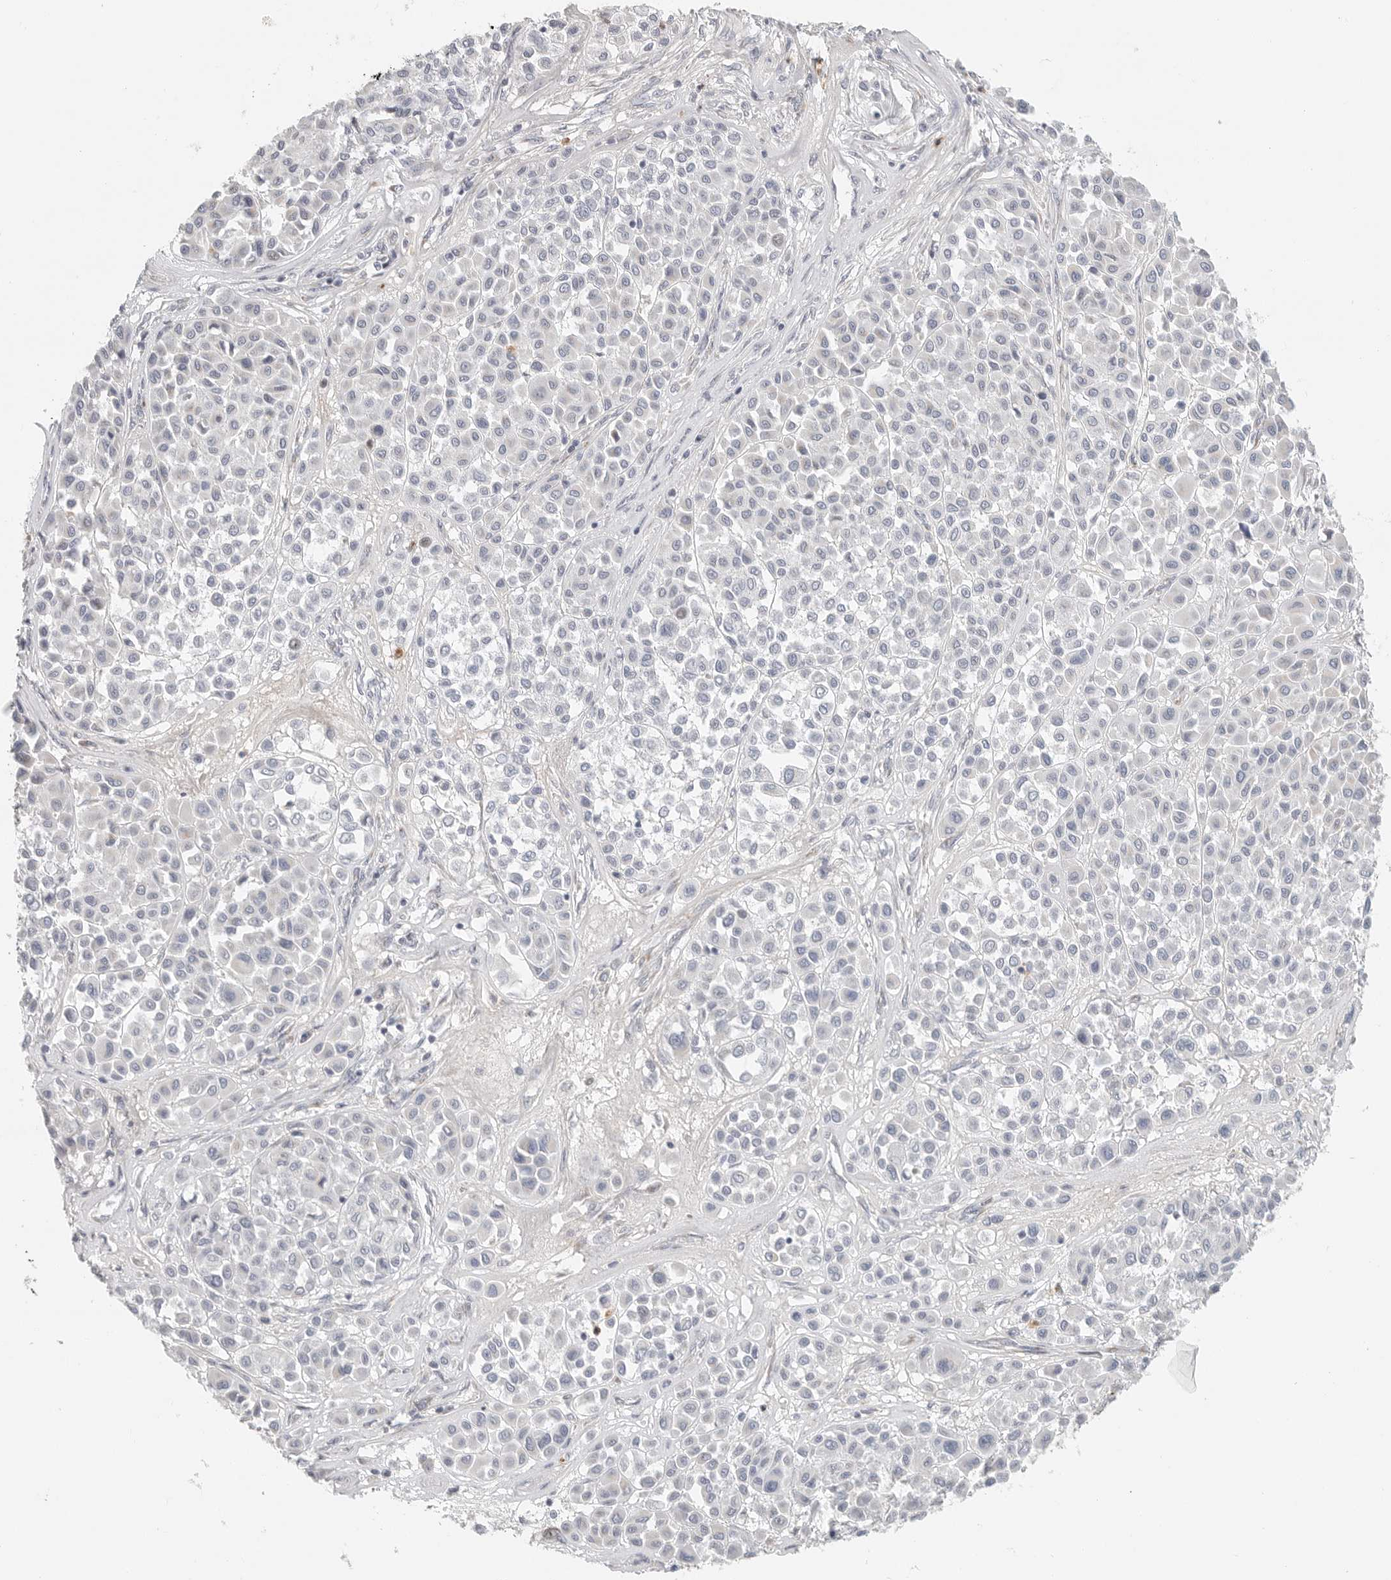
{"staining": {"intensity": "negative", "quantity": "none", "location": "none"}, "tissue": "melanoma", "cell_type": "Tumor cells", "image_type": "cancer", "snomed": [{"axis": "morphology", "description": "Malignant melanoma, Metastatic site"}, {"axis": "topography", "description": "Soft tissue"}], "caption": "A micrograph of human malignant melanoma (metastatic site) is negative for staining in tumor cells.", "gene": "SLC25A26", "patient": {"sex": "male", "age": 41}}